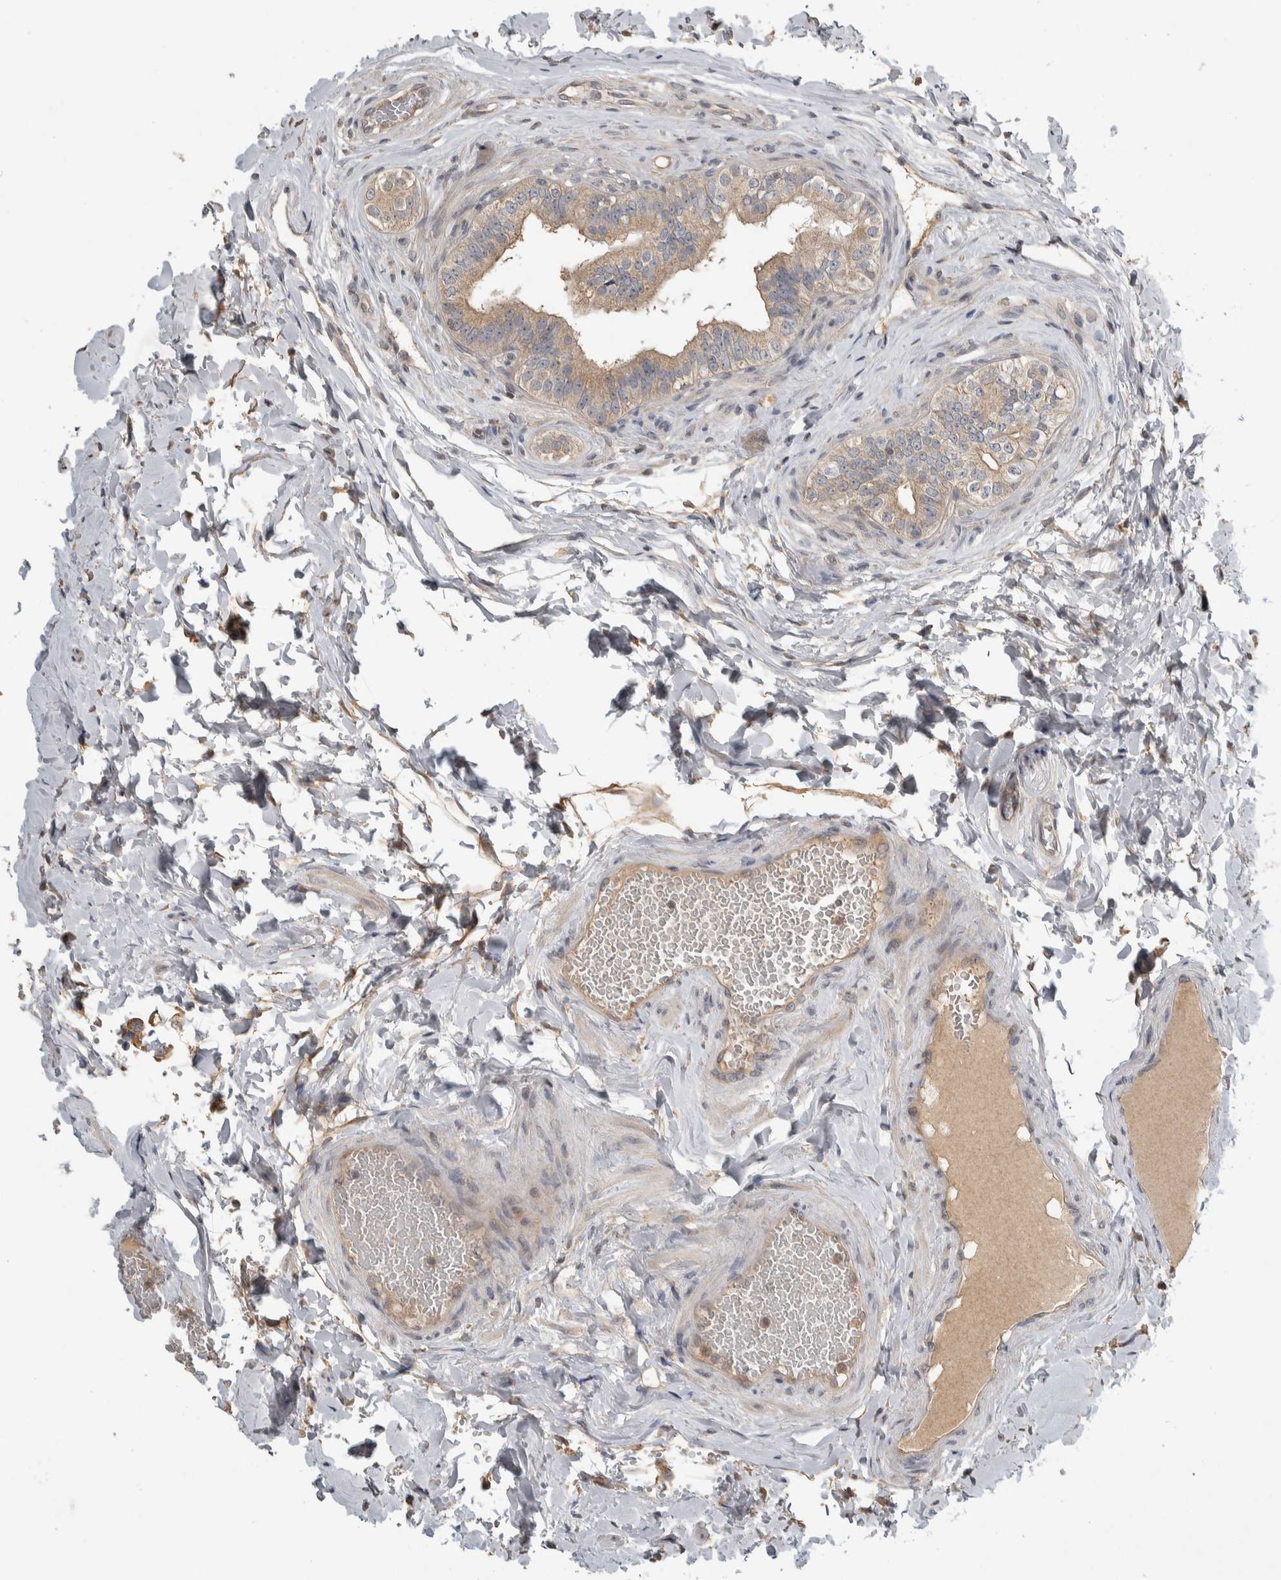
{"staining": {"intensity": "weak", "quantity": ">75%", "location": "cytoplasmic/membranous"}, "tissue": "epididymis", "cell_type": "Glandular cells", "image_type": "normal", "snomed": [{"axis": "morphology", "description": "Normal tissue, NOS"}, {"axis": "topography", "description": "Testis"}, {"axis": "topography", "description": "Epididymis"}], "caption": "Immunohistochemistry (IHC) histopathology image of unremarkable epididymis: epididymis stained using IHC exhibits low levels of weak protein expression localized specifically in the cytoplasmic/membranous of glandular cells, appearing as a cytoplasmic/membranous brown color.", "gene": "EIF3H", "patient": {"sex": "male", "age": 36}}